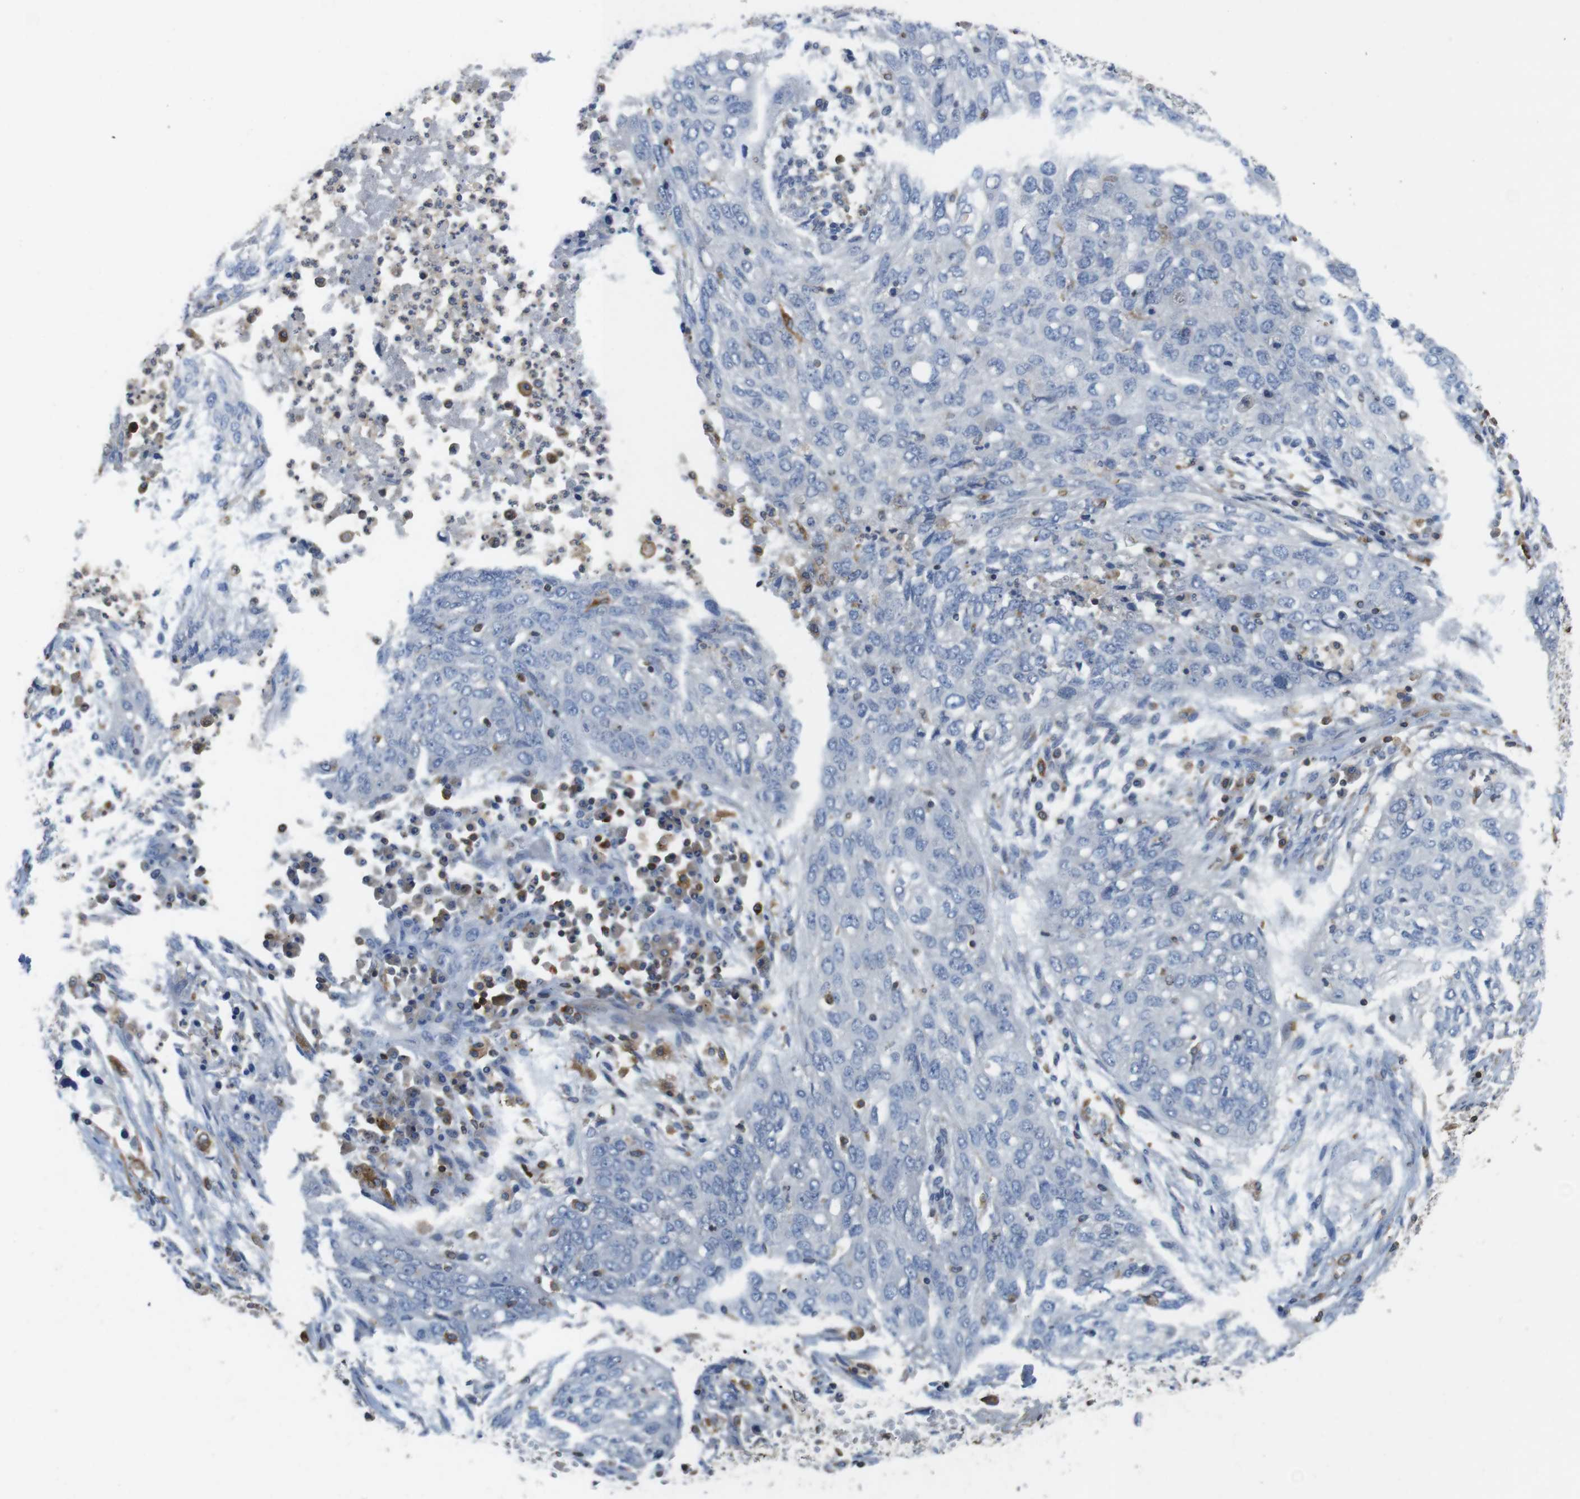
{"staining": {"intensity": "negative", "quantity": "none", "location": "none"}, "tissue": "lung cancer", "cell_type": "Tumor cells", "image_type": "cancer", "snomed": [{"axis": "morphology", "description": "Squamous cell carcinoma, NOS"}, {"axis": "topography", "description": "Lung"}], "caption": "Tumor cells are negative for brown protein staining in lung cancer (squamous cell carcinoma). The staining is performed using DAB (3,3'-diaminobenzidine) brown chromogen with nuclei counter-stained in using hematoxylin.", "gene": "ARL6IP5", "patient": {"sex": "female", "age": 63}}